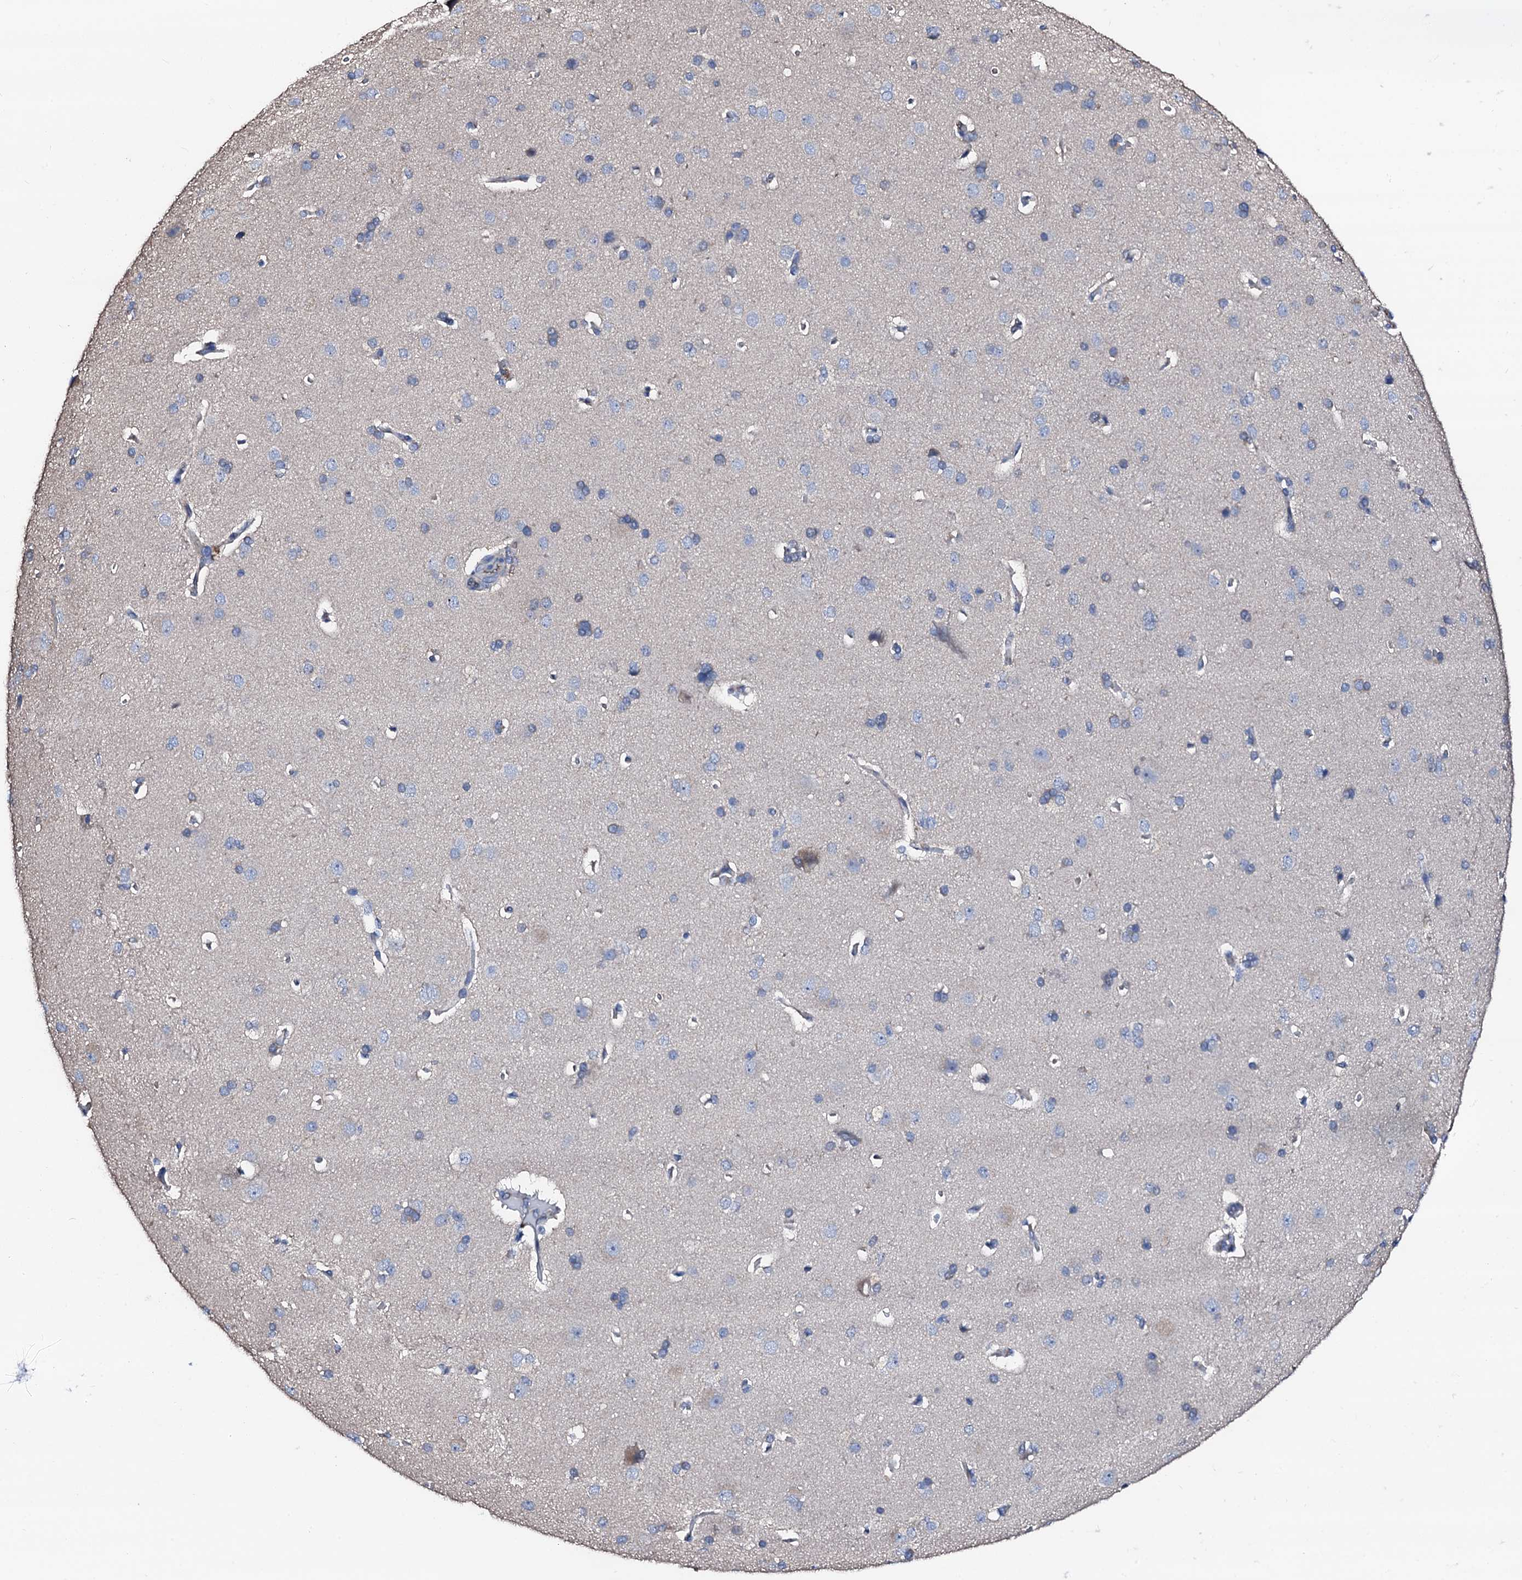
{"staining": {"intensity": "negative", "quantity": "none", "location": "none"}, "tissue": "cerebral cortex", "cell_type": "Endothelial cells", "image_type": "normal", "snomed": [{"axis": "morphology", "description": "Normal tissue, NOS"}, {"axis": "topography", "description": "Cerebral cortex"}], "caption": "High power microscopy photomicrograph of an immunohistochemistry histopathology image of benign cerebral cortex, revealing no significant positivity in endothelial cells. (Immunohistochemistry, brightfield microscopy, high magnification).", "gene": "TRAFD1", "patient": {"sex": "male", "age": 62}}